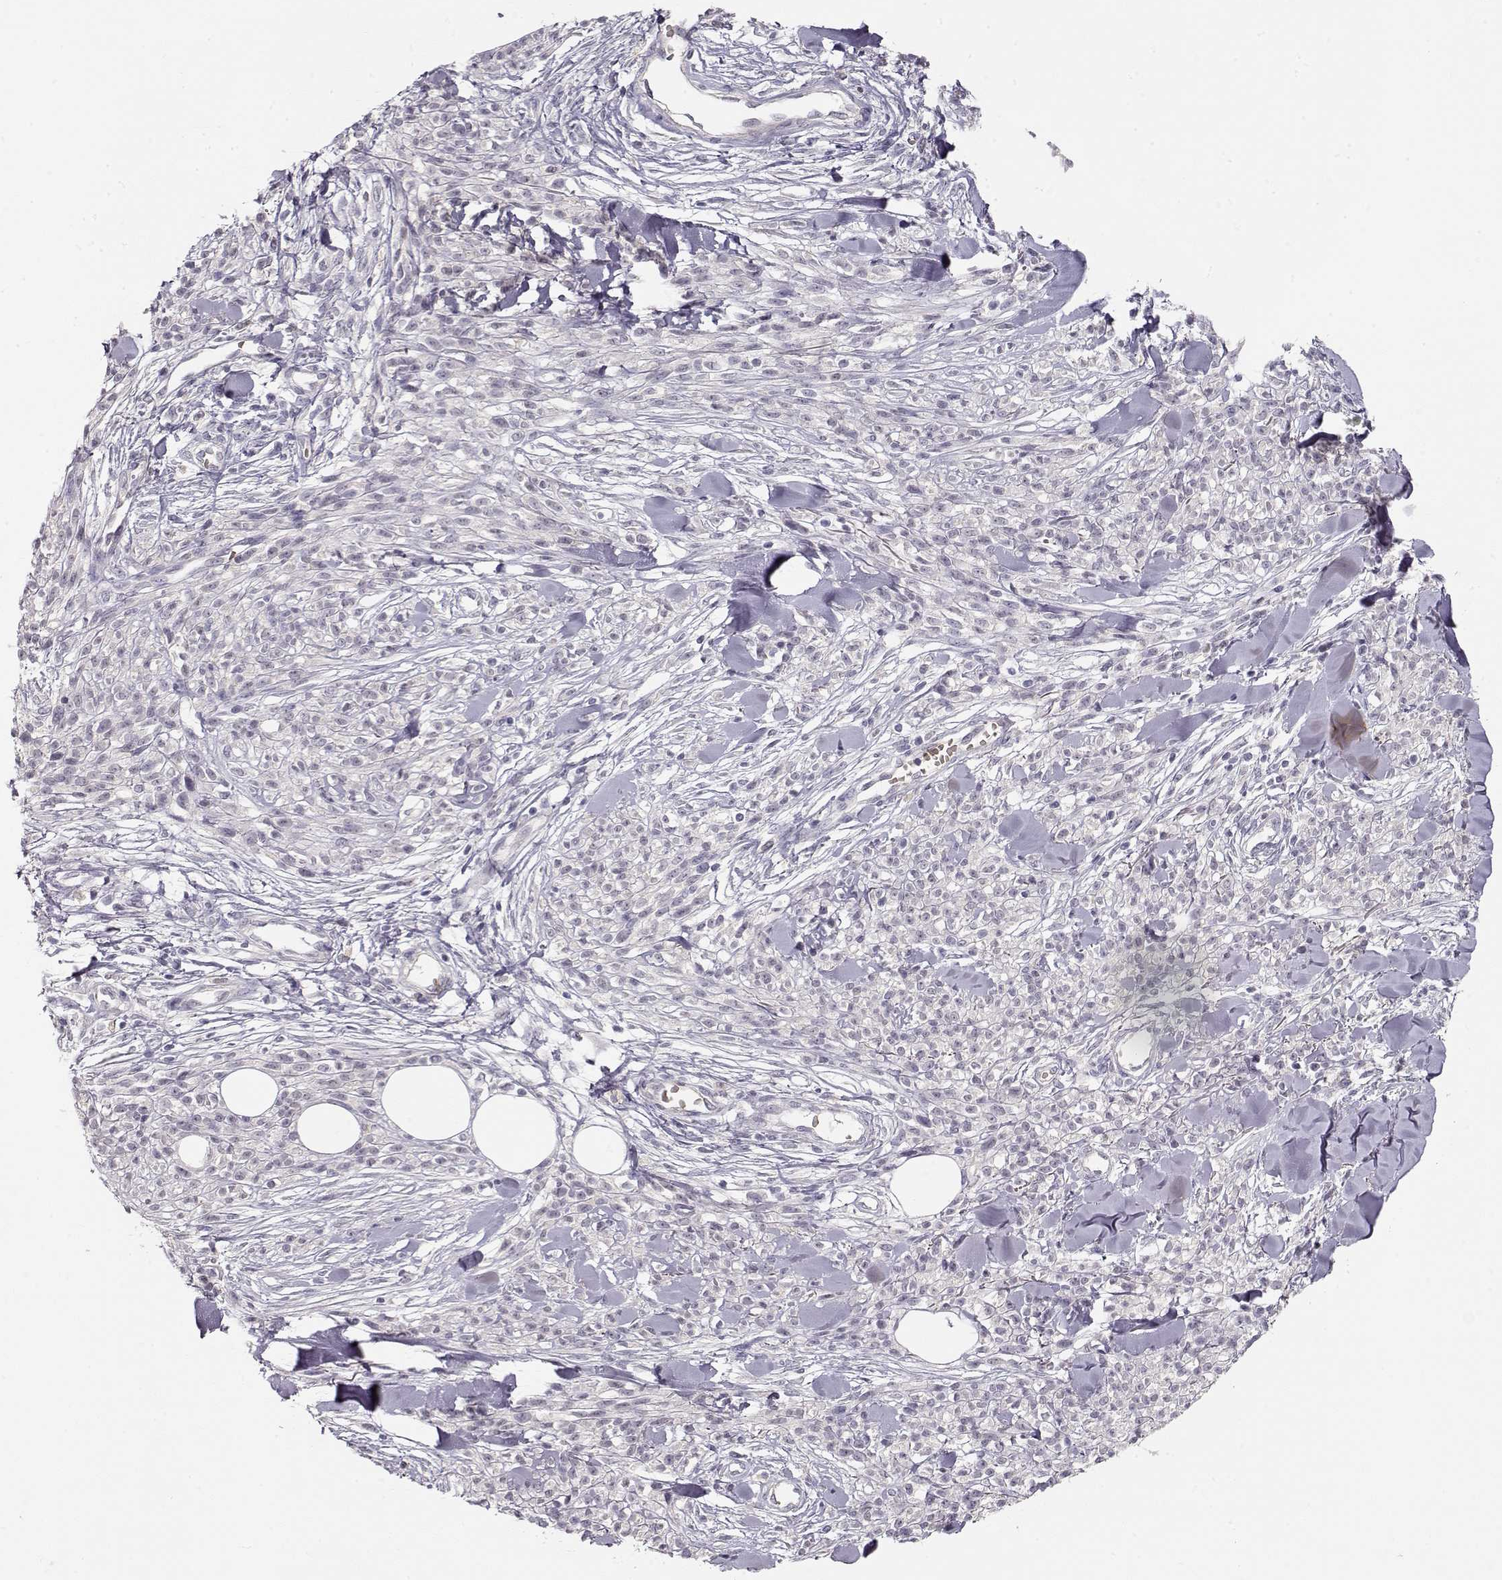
{"staining": {"intensity": "negative", "quantity": "none", "location": "none"}, "tissue": "melanoma", "cell_type": "Tumor cells", "image_type": "cancer", "snomed": [{"axis": "morphology", "description": "Malignant melanoma, NOS"}, {"axis": "topography", "description": "Skin"}, {"axis": "topography", "description": "Skin of trunk"}], "caption": "This is an IHC micrograph of melanoma. There is no positivity in tumor cells.", "gene": "TTC26", "patient": {"sex": "male", "age": 74}}